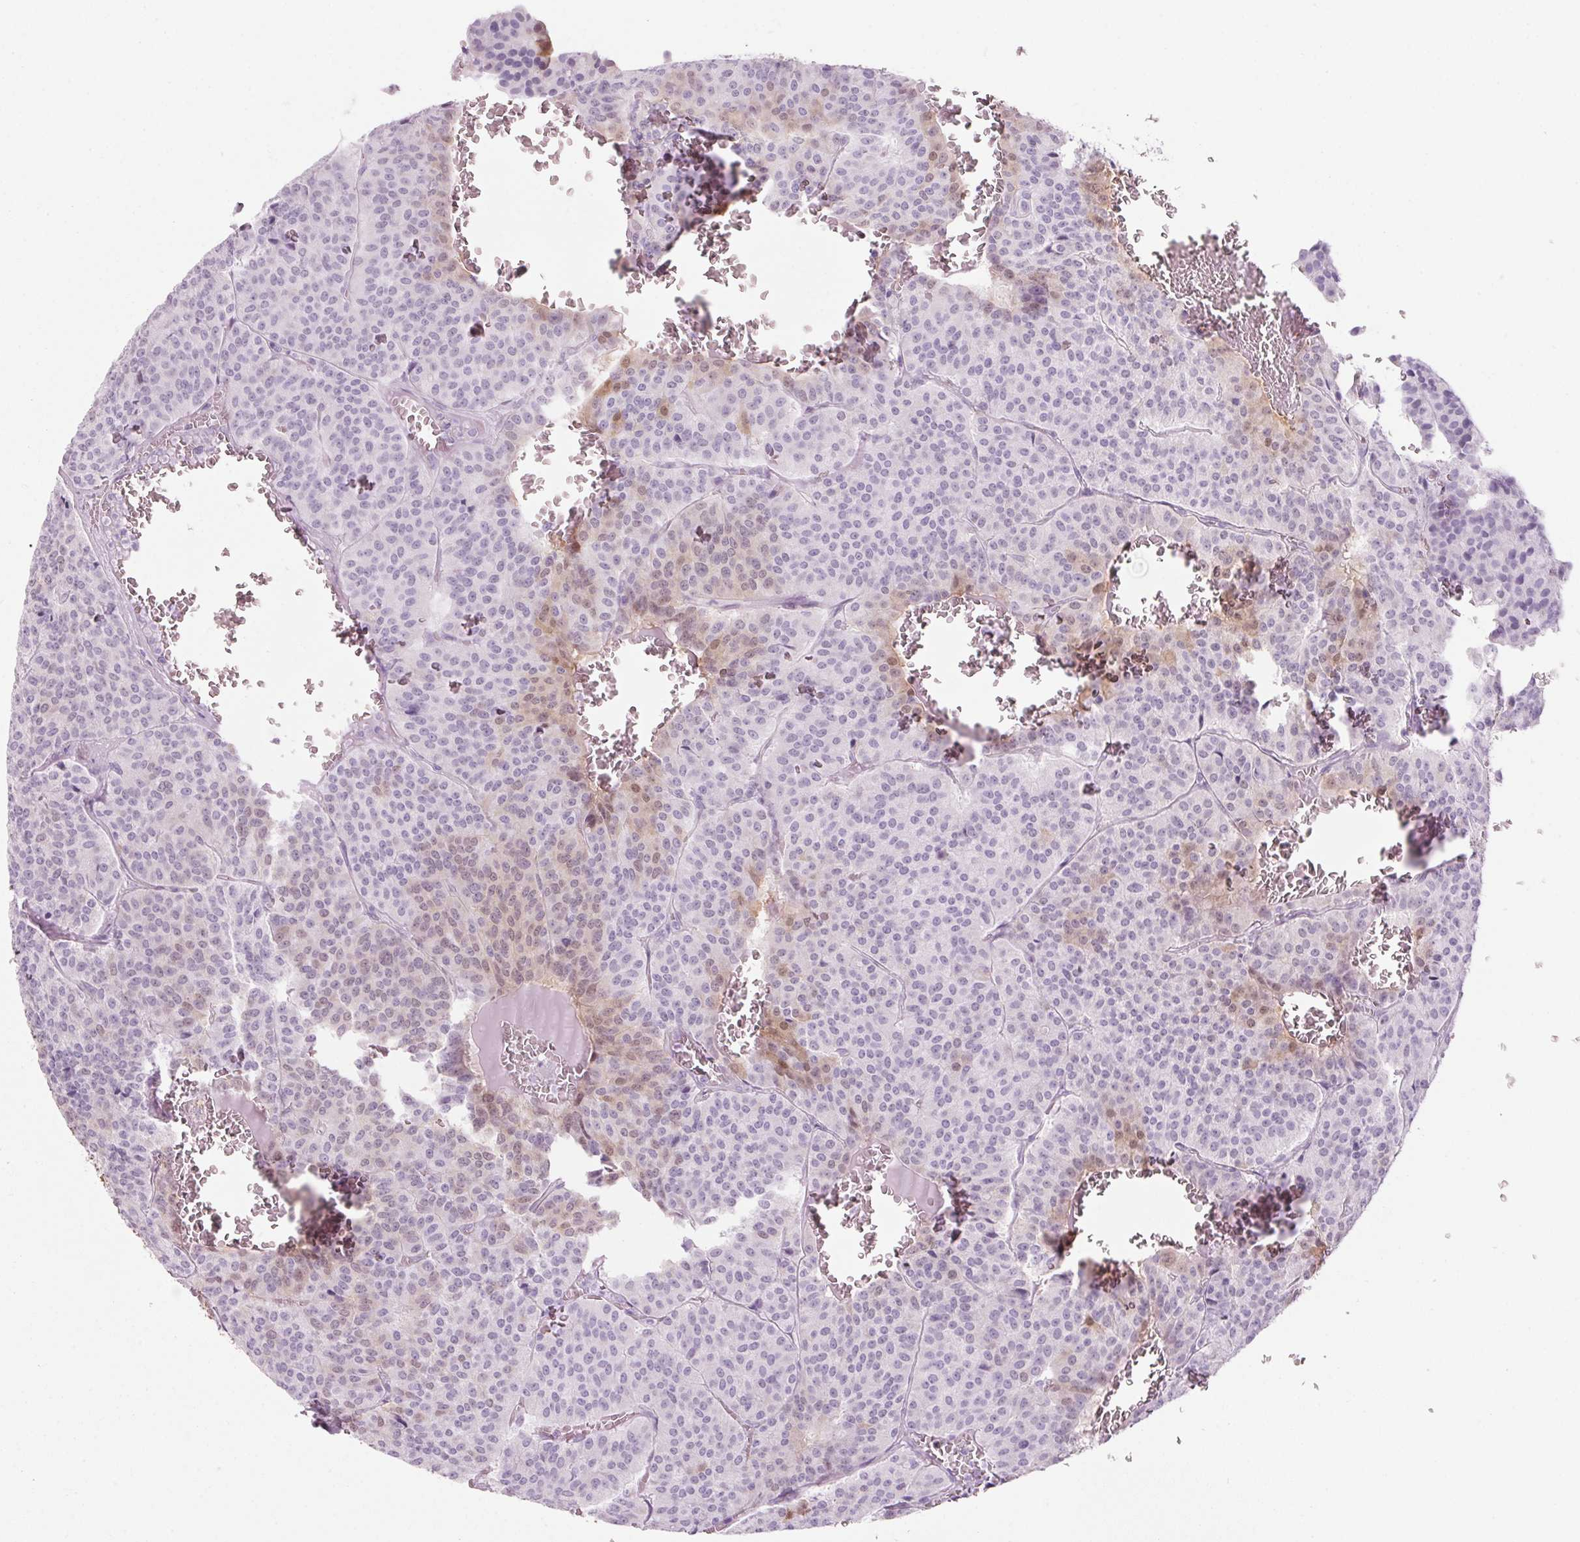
{"staining": {"intensity": "weak", "quantity": "<25%", "location": "nuclear"}, "tissue": "carcinoid", "cell_type": "Tumor cells", "image_type": "cancer", "snomed": [{"axis": "morphology", "description": "Carcinoid, malignant, NOS"}, {"axis": "topography", "description": "Lung"}], "caption": "This is an immunohistochemistry (IHC) micrograph of carcinoid (malignant). There is no positivity in tumor cells.", "gene": "PPP1R1A", "patient": {"sex": "male", "age": 70}}